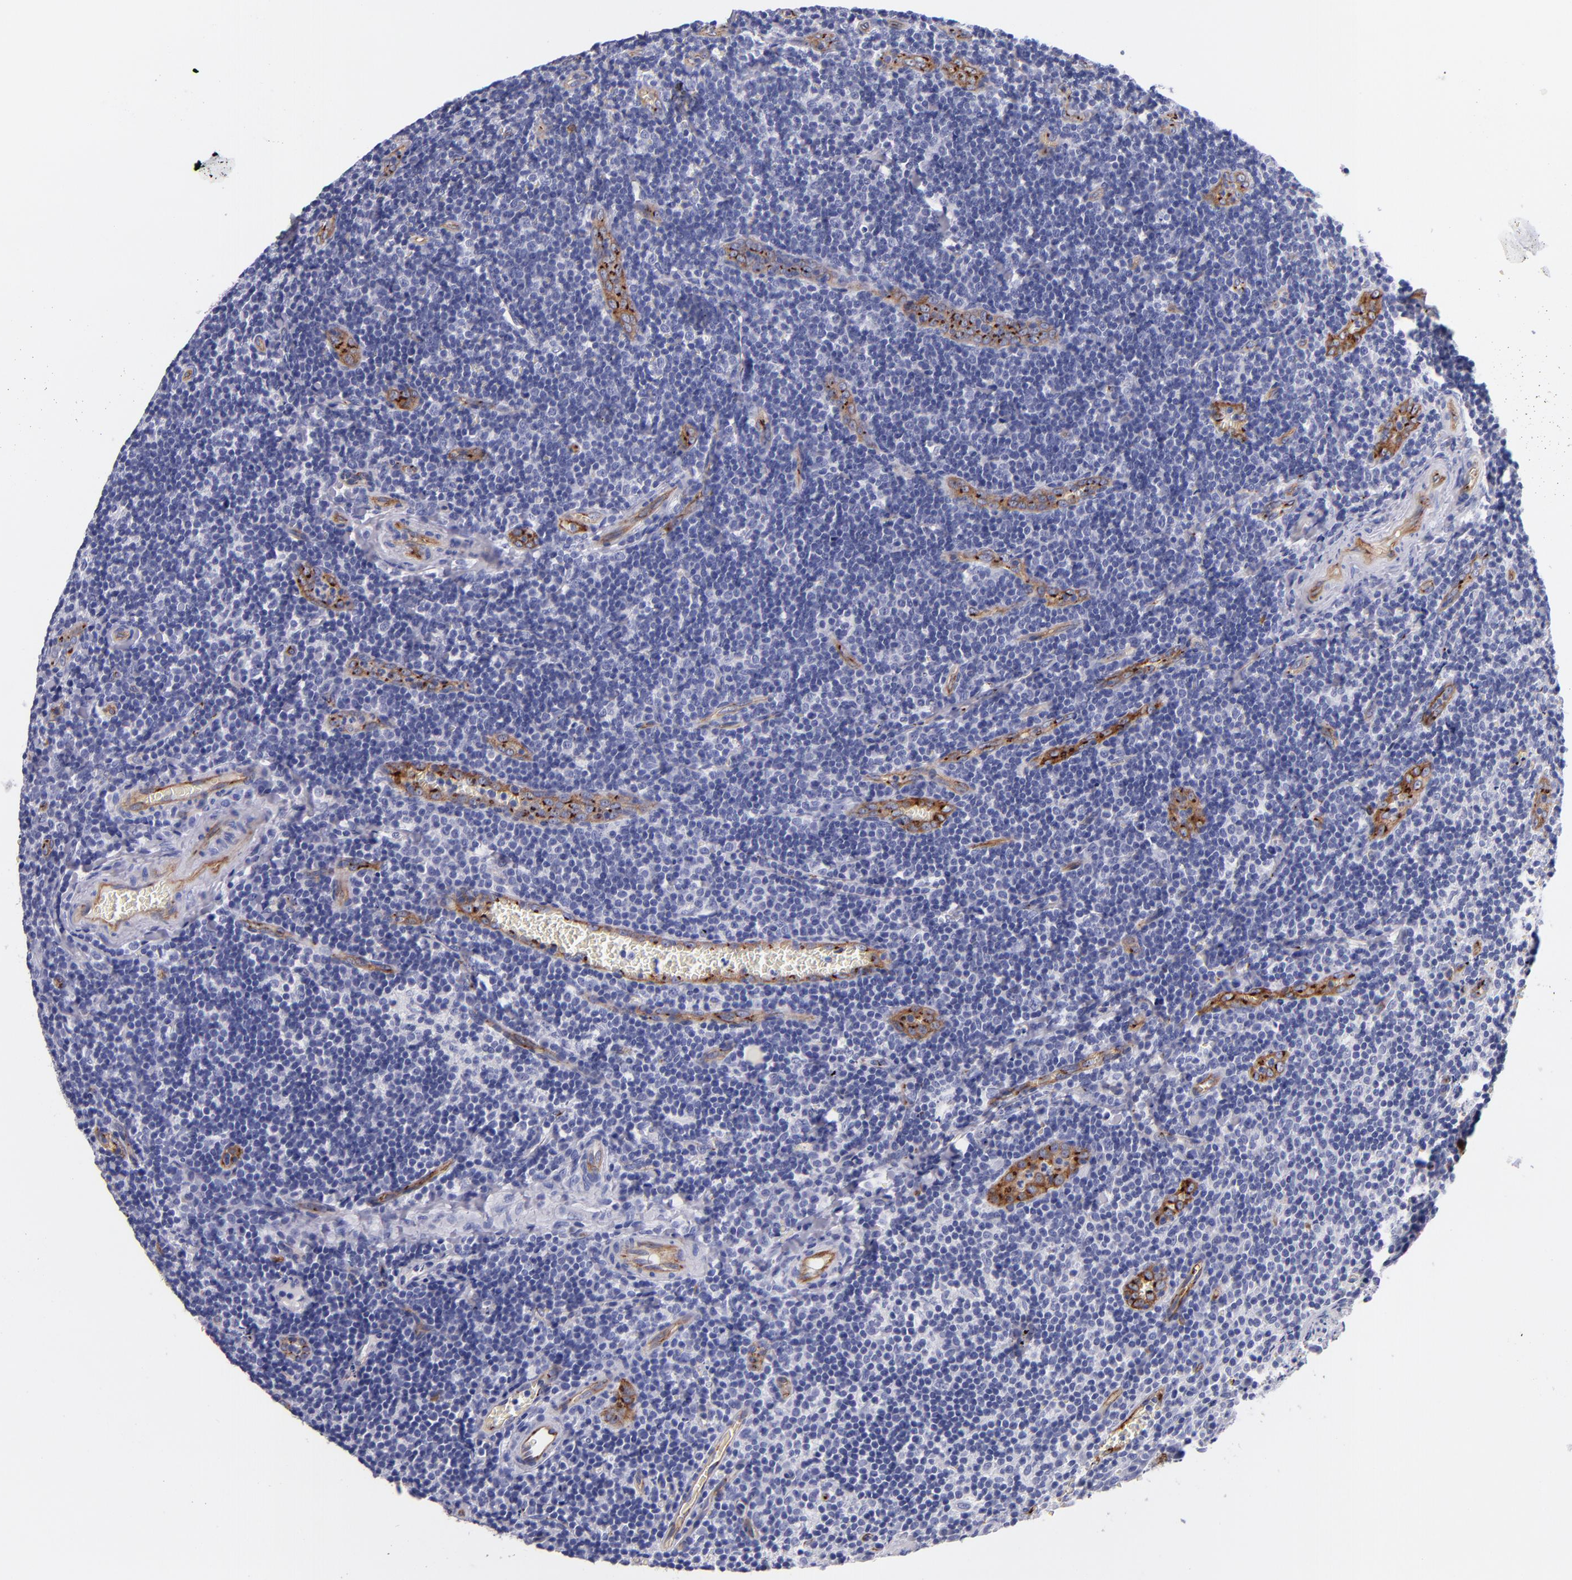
{"staining": {"intensity": "negative", "quantity": "none", "location": "none"}, "tissue": "tonsil", "cell_type": "Germinal center cells", "image_type": "normal", "snomed": [{"axis": "morphology", "description": "Normal tissue, NOS"}, {"axis": "topography", "description": "Tonsil"}], "caption": "The histopathology image reveals no significant expression in germinal center cells of tonsil. (DAB (3,3'-diaminobenzidine) immunohistochemistry (IHC) visualized using brightfield microscopy, high magnification).", "gene": "NOS3", "patient": {"sex": "male", "age": 20}}